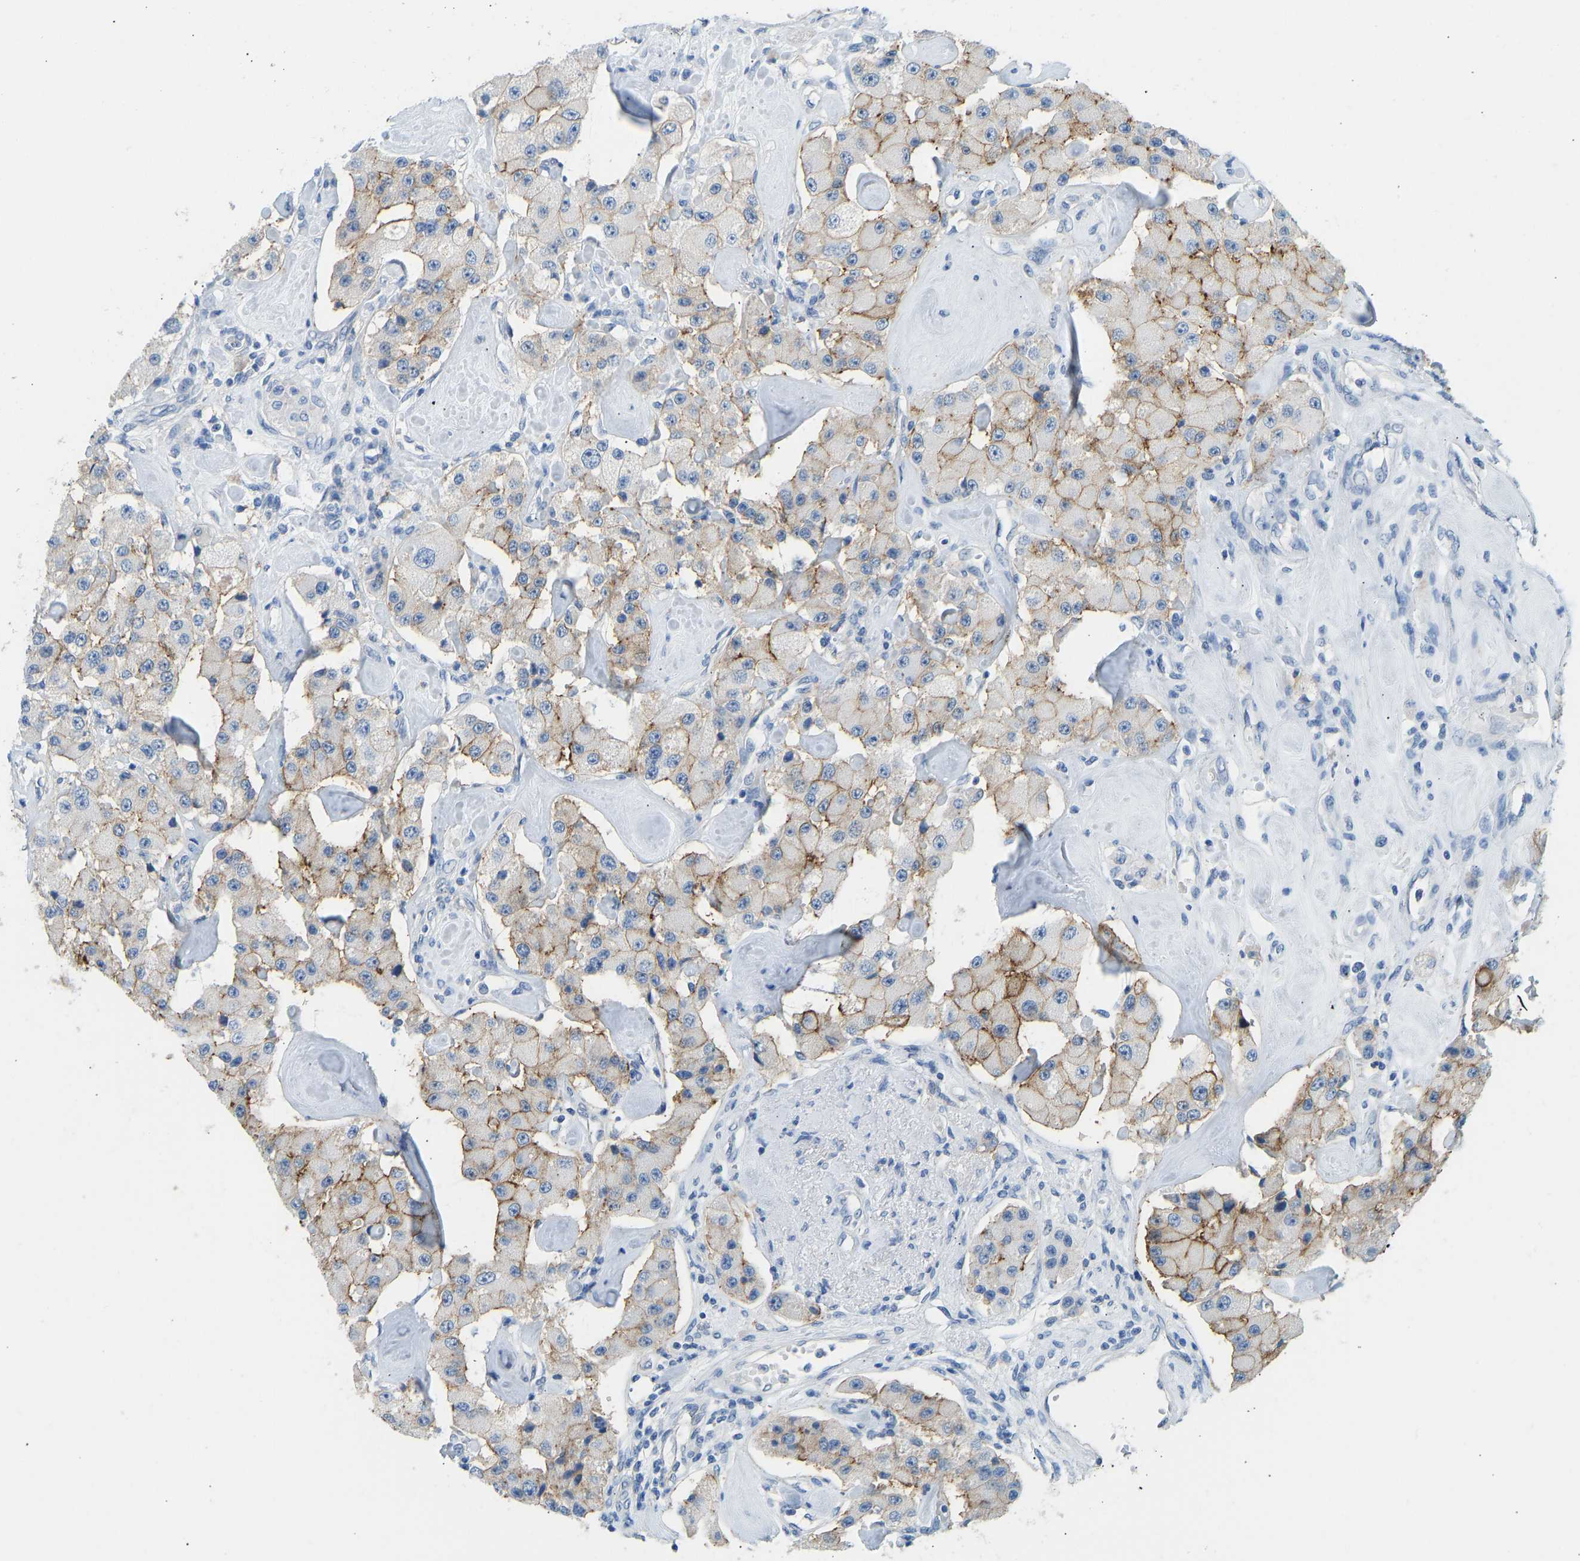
{"staining": {"intensity": "moderate", "quantity": "25%-75%", "location": "cytoplasmic/membranous"}, "tissue": "carcinoid", "cell_type": "Tumor cells", "image_type": "cancer", "snomed": [{"axis": "morphology", "description": "Carcinoid, malignant, NOS"}, {"axis": "topography", "description": "Pancreas"}], "caption": "Carcinoid was stained to show a protein in brown. There is medium levels of moderate cytoplasmic/membranous expression in about 25%-75% of tumor cells.", "gene": "ATP1A1", "patient": {"sex": "male", "age": 41}}